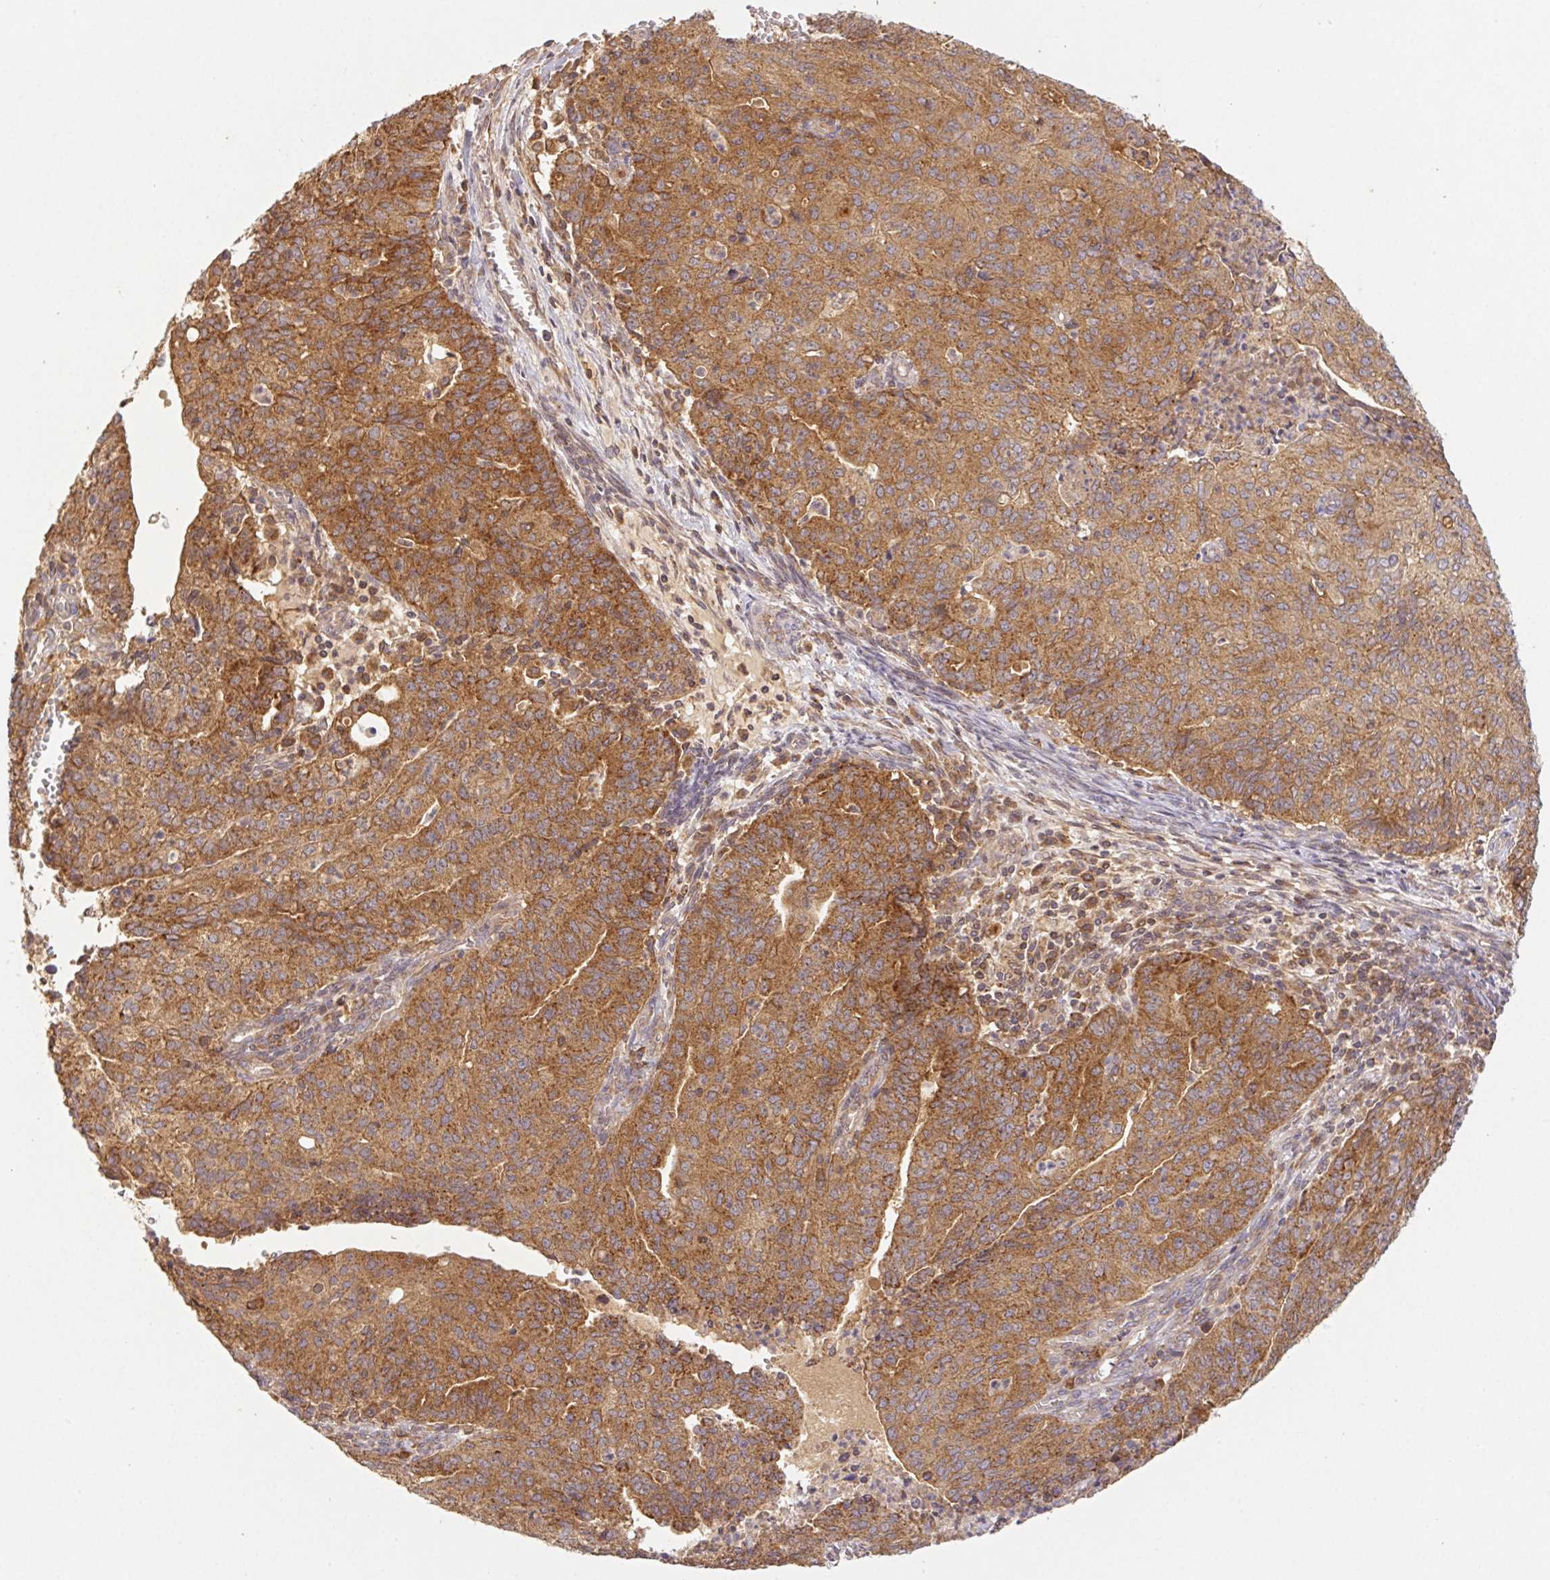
{"staining": {"intensity": "moderate", "quantity": ">75%", "location": "cytoplasmic/membranous"}, "tissue": "endometrial cancer", "cell_type": "Tumor cells", "image_type": "cancer", "snomed": [{"axis": "morphology", "description": "Adenocarcinoma, NOS"}, {"axis": "topography", "description": "Endometrium"}], "caption": "Immunohistochemistry staining of endometrial adenocarcinoma, which shows medium levels of moderate cytoplasmic/membranous expression in about >75% of tumor cells indicating moderate cytoplasmic/membranous protein staining. The staining was performed using DAB (brown) for protein detection and nuclei were counterstained in hematoxylin (blue).", "gene": "MTHFD1", "patient": {"sex": "female", "age": 82}}